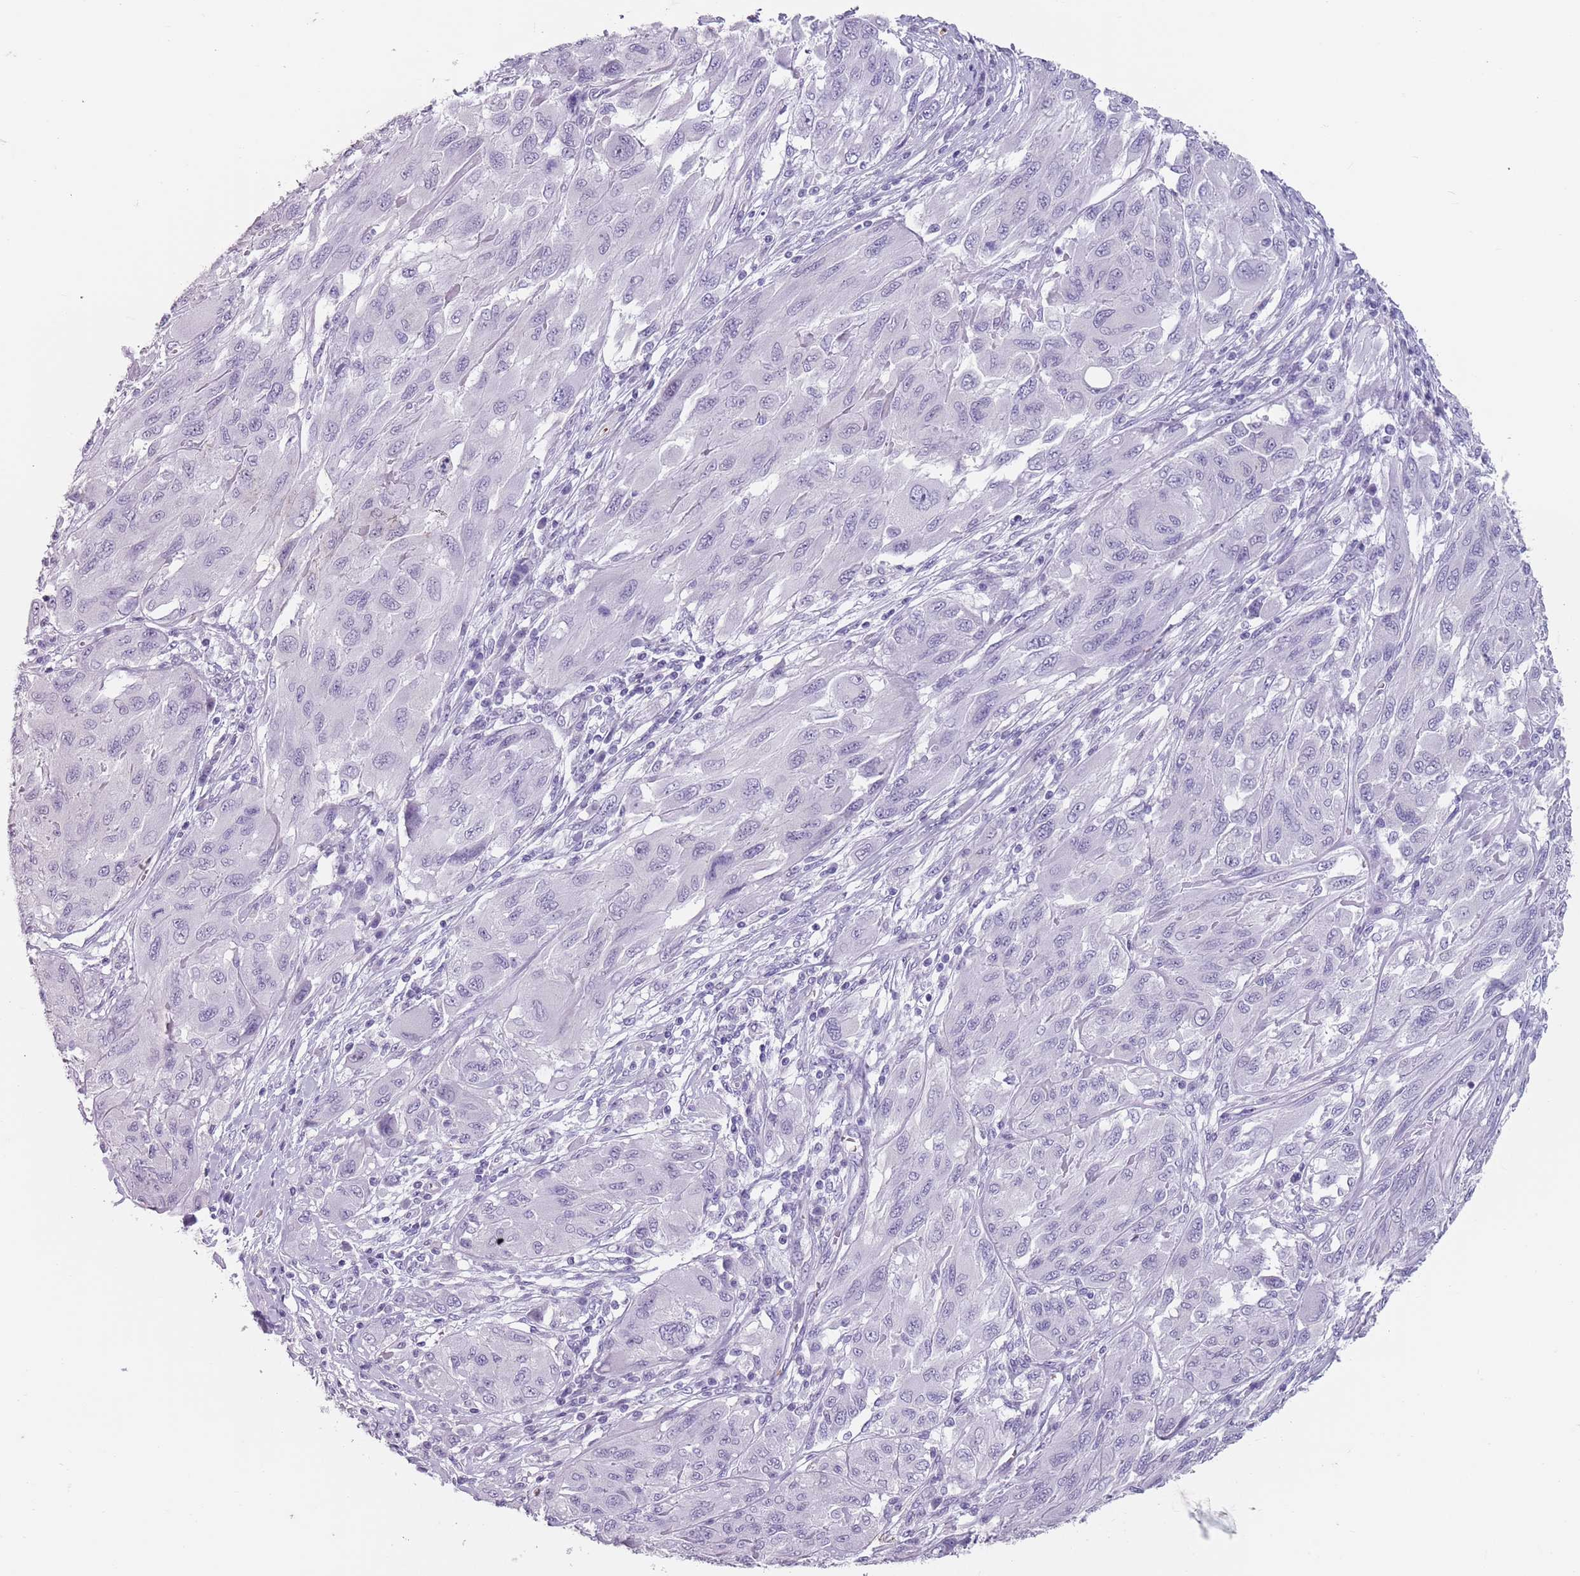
{"staining": {"intensity": "negative", "quantity": "none", "location": "none"}, "tissue": "melanoma", "cell_type": "Tumor cells", "image_type": "cancer", "snomed": [{"axis": "morphology", "description": "Malignant melanoma, NOS"}, {"axis": "topography", "description": "Skin"}], "caption": "This micrograph is of melanoma stained with immunohistochemistry to label a protein in brown with the nuclei are counter-stained blue. There is no expression in tumor cells. Nuclei are stained in blue.", "gene": "SPESP1", "patient": {"sex": "female", "age": 91}}